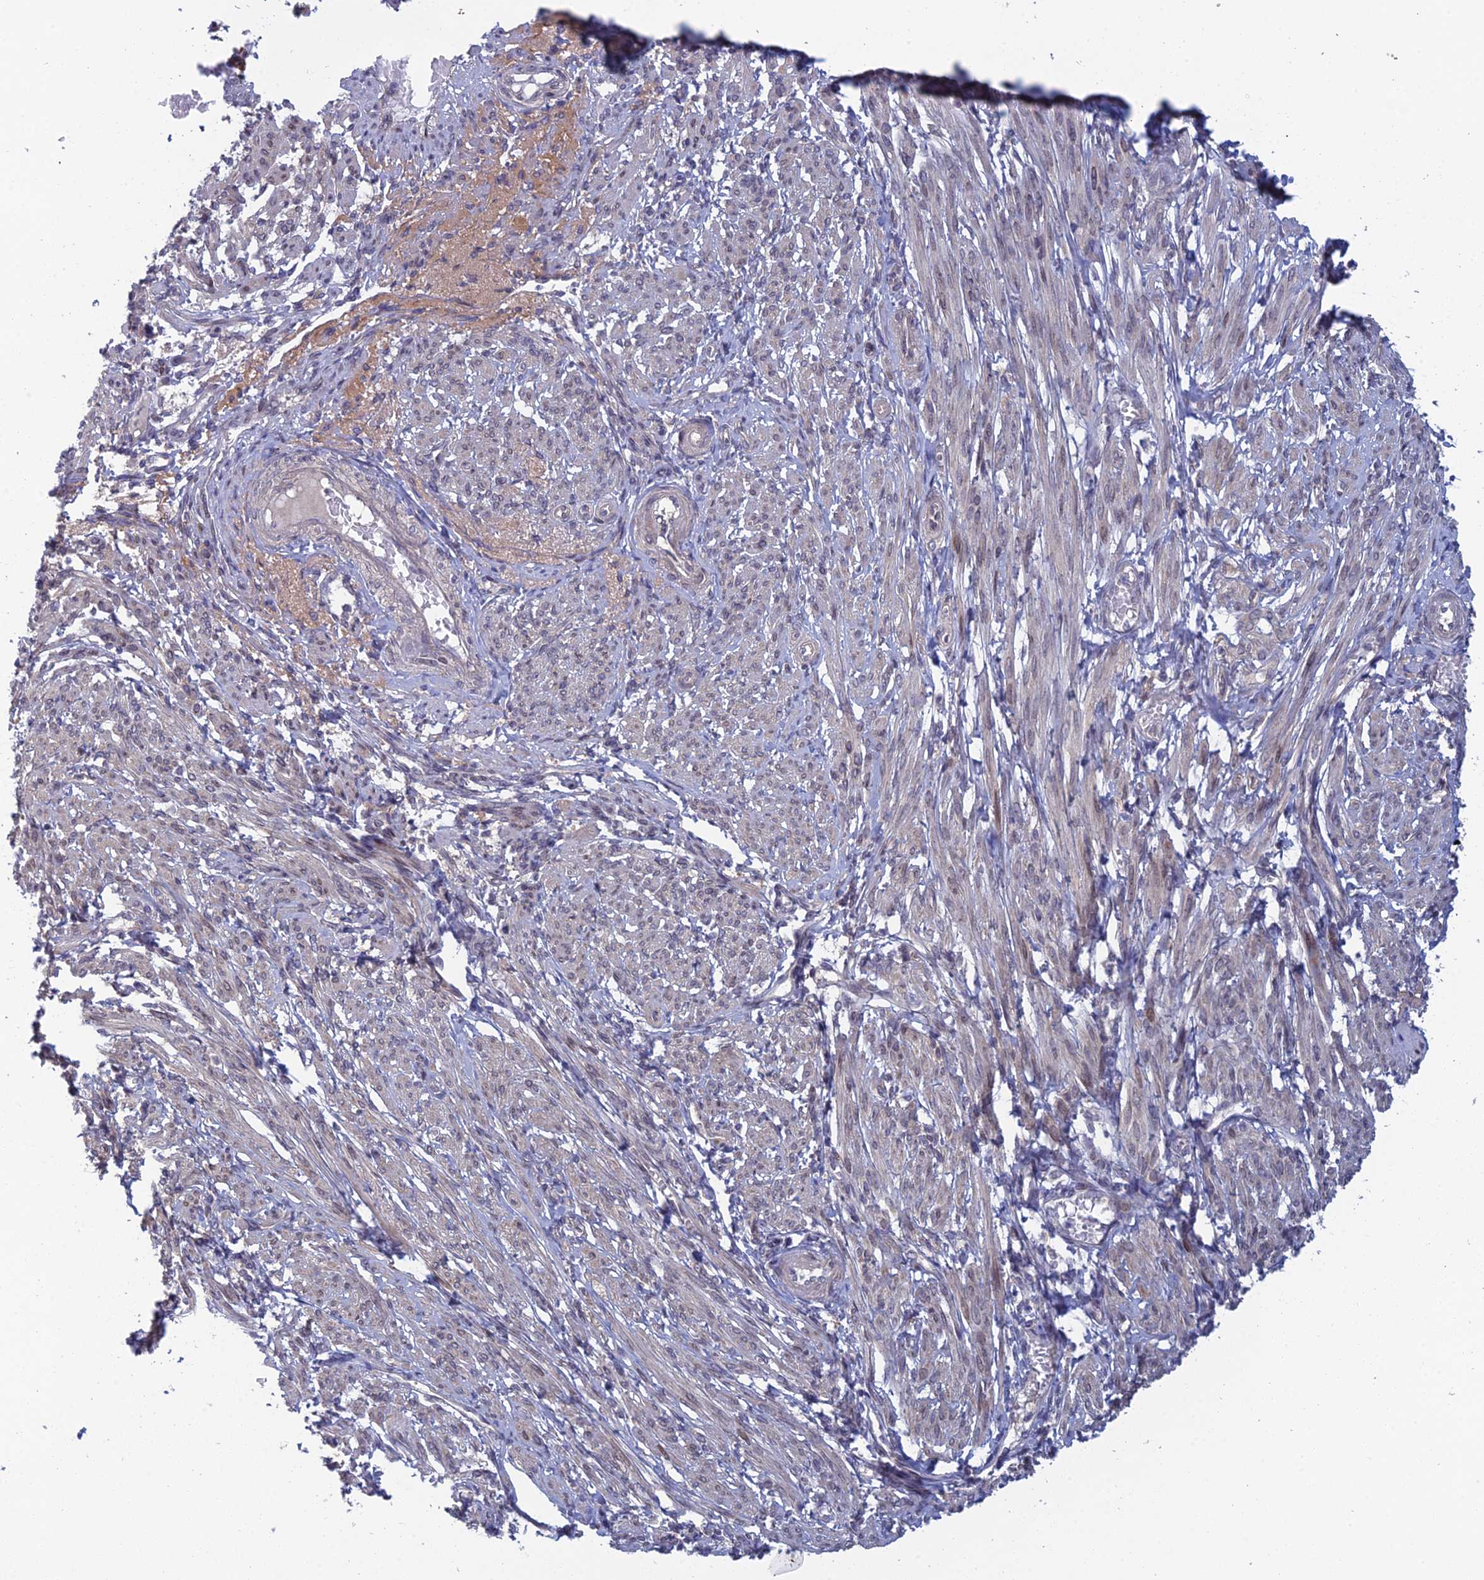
{"staining": {"intensity": "weak", "quantity": "<25%", "location": "cytoplasmic/membranous"}, "tissue": "smooth muscle", "cell_type": "Smooth muscle cells", "image_type": "normal", "snomed": [{"axis": "morphology", "description": "Normal tissue, NOS"}, {"axis": "topography", "description": "Smooth muscle"}], "caption": "Immunohistochemistry histopathology image of benign smooth muscle stained for a protein (brown), which exhibits no expression in smooth muscle cells. (DAB immunohistochemistry visualized using brightfield microscopy, high magnification).", "gene": "SRA1", "patient": {"sex": "female", "age": 39}}